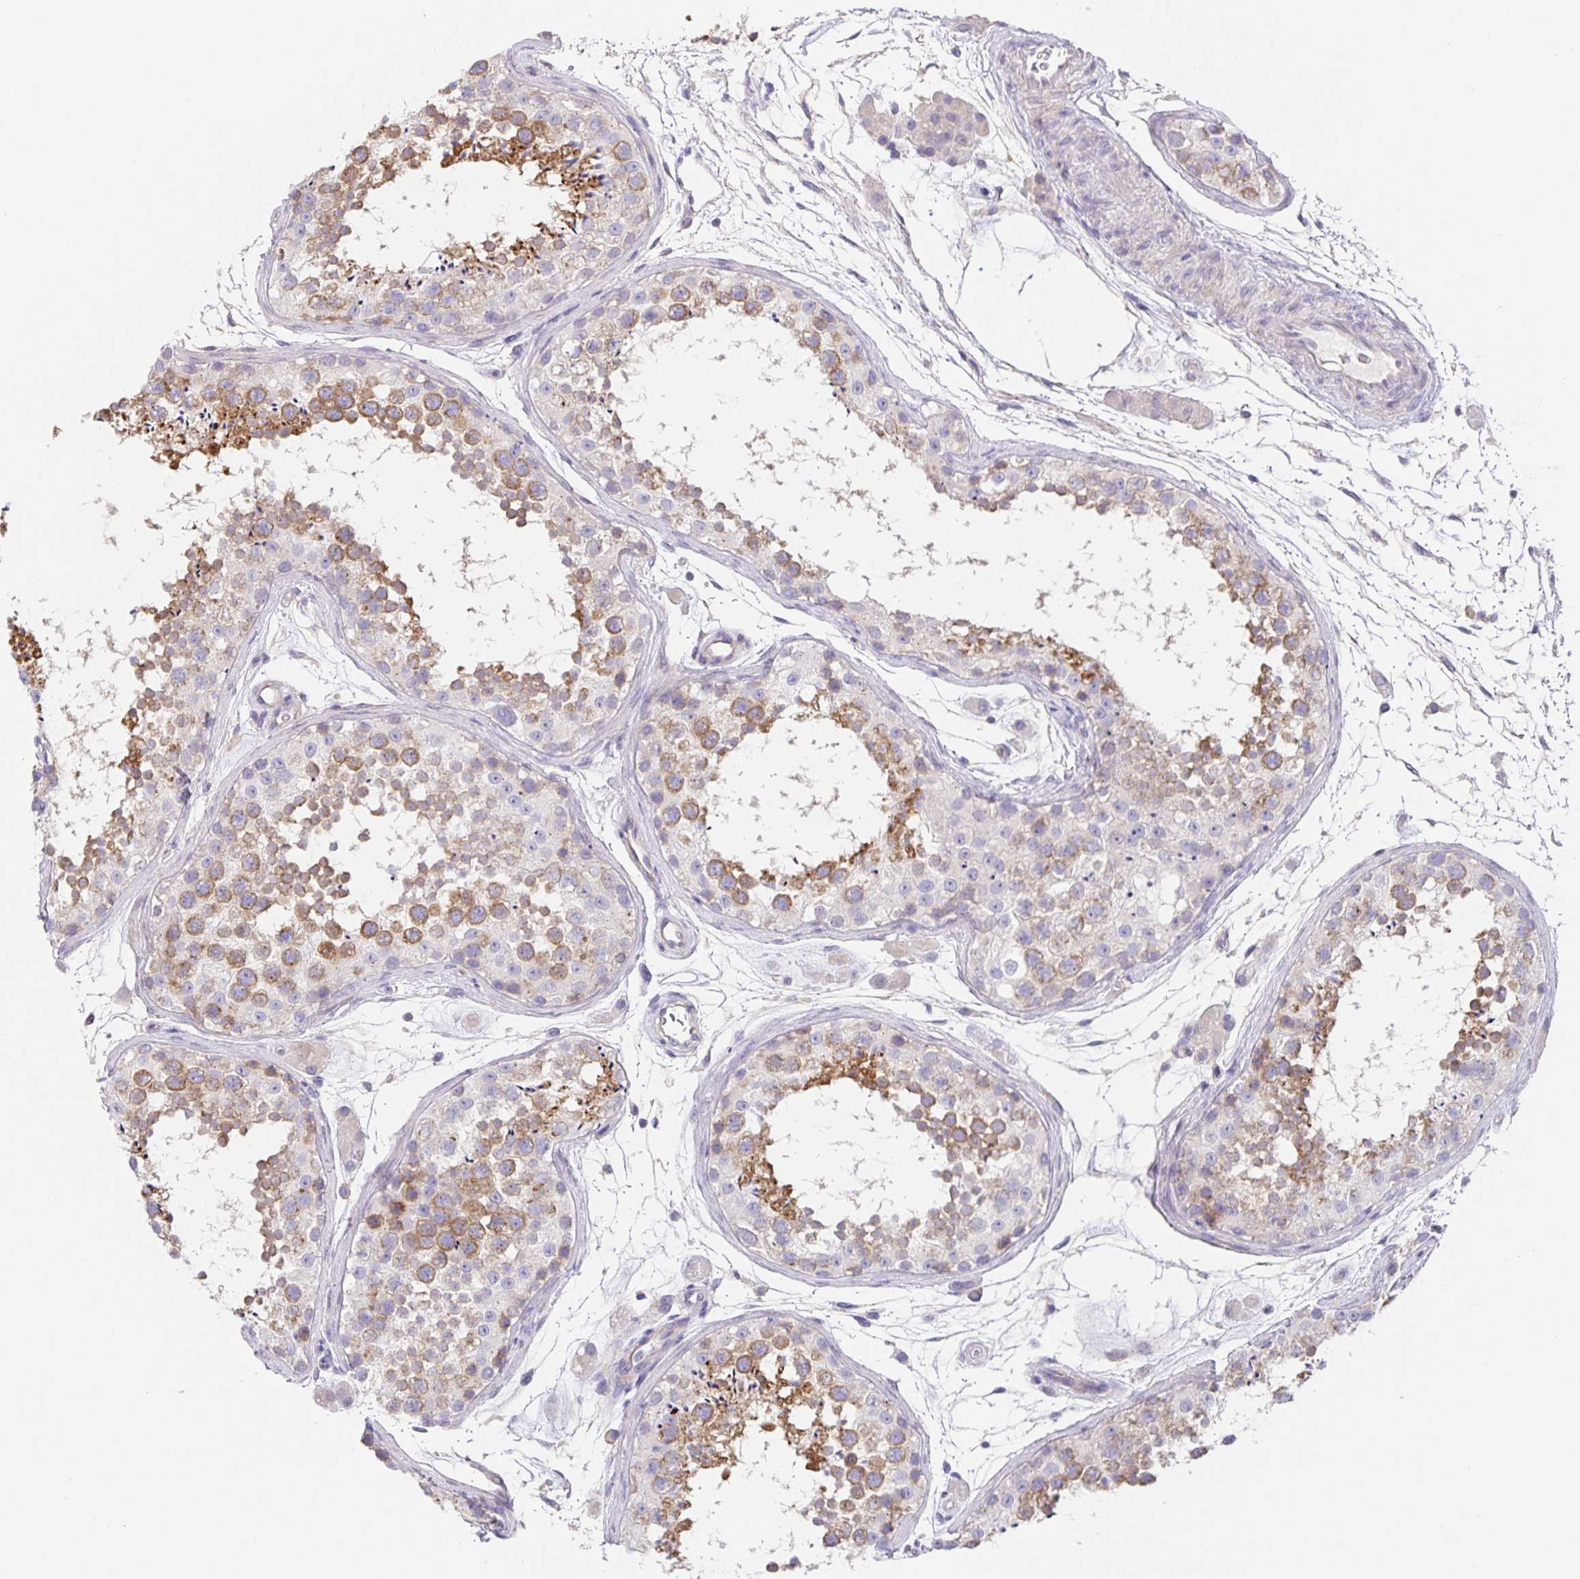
{"staining": {"intensity": "moderate", "quantity": "25%-75%", "location": "cytoplasmic/membranous"}, "tissue": "testis", "cell_type": "Cells in seminiferous ducts", "image_type": "normal", "snomed": [{"axis": "morphology", "description": "Normal tissue, NOS"}, {"axis": "topography", "description": "Testis"}], "caption": "IHC (DAB) staining of normal human testis demonstrates moderate cytoplasmic/membranous protein expression in about 25%-75% of cells in seminiferous ducts. (brown staining indicates protein expression, while blue staining denotes nuclei).", "gene": "PRR36", "patient": {"sex": "male", "age": 41}}